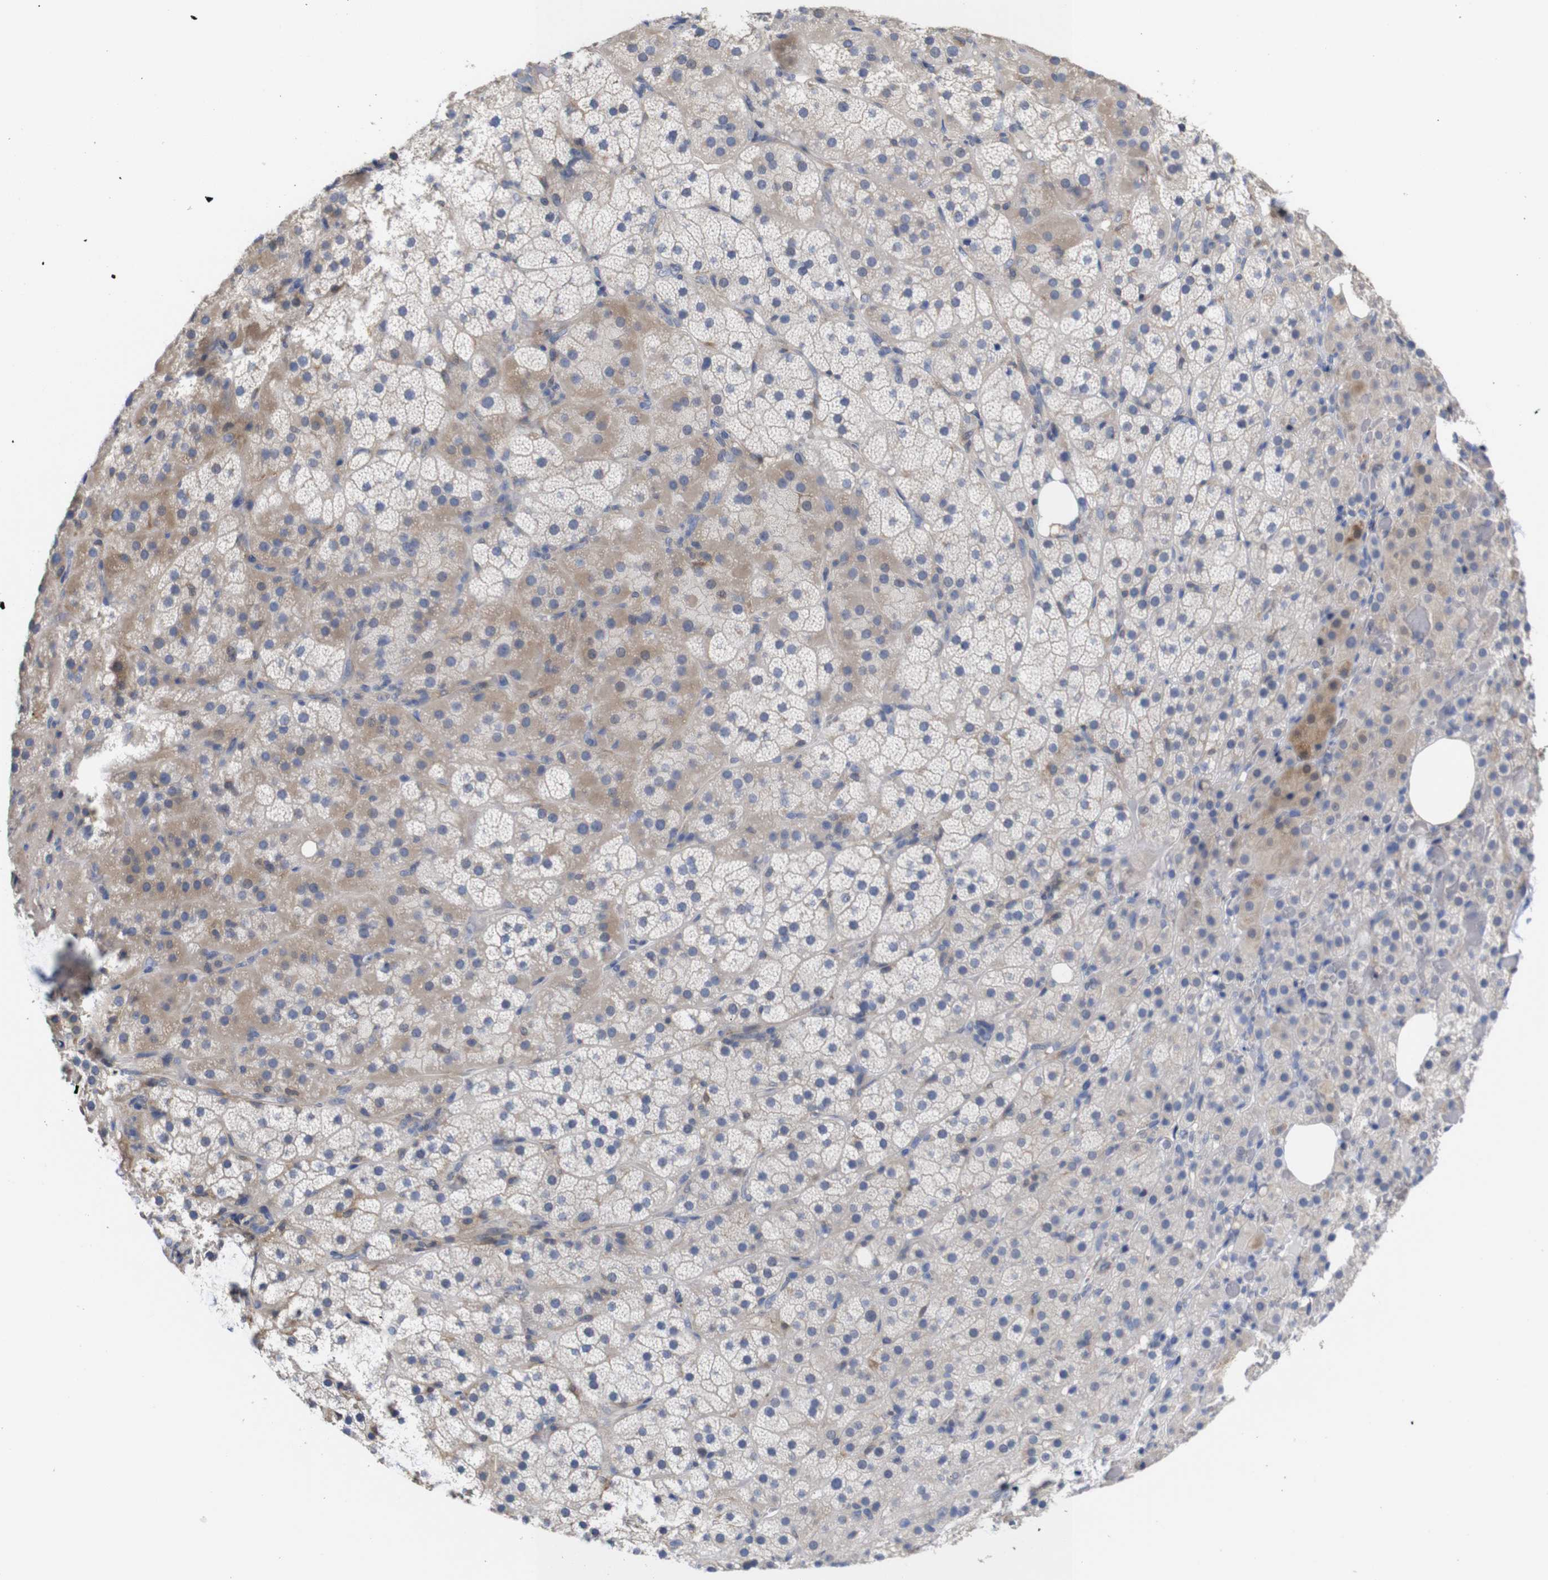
{"staining": {"intensity": "weak", "quantity": "25%-75%", "location": "cytoplasmic/membranous"}, "tissue": "adrenal gland", "cell_type": "Glandular cells", "image_type": "normal", "snomed": [{"axis": "morphology", "description": "Normal tissue, NOS"}, {"axis": "topography", "description": "Adrenal gland"}], "caption": "Immunohistochemical staining of unremarkable human adrenal gland demonstrates weak cytoplasmic/membranous protein staining in about 25%-75% of glandular cells. The staining was performed using DAB (3,3'-diaminobenzidine) to visualize the protein expression in brown, while the nuclei were stained in blue with hematoxylin (Magnification: 20x).", "gene": "TCEAL9", "patient": {"sex": "female", "age": 59}}